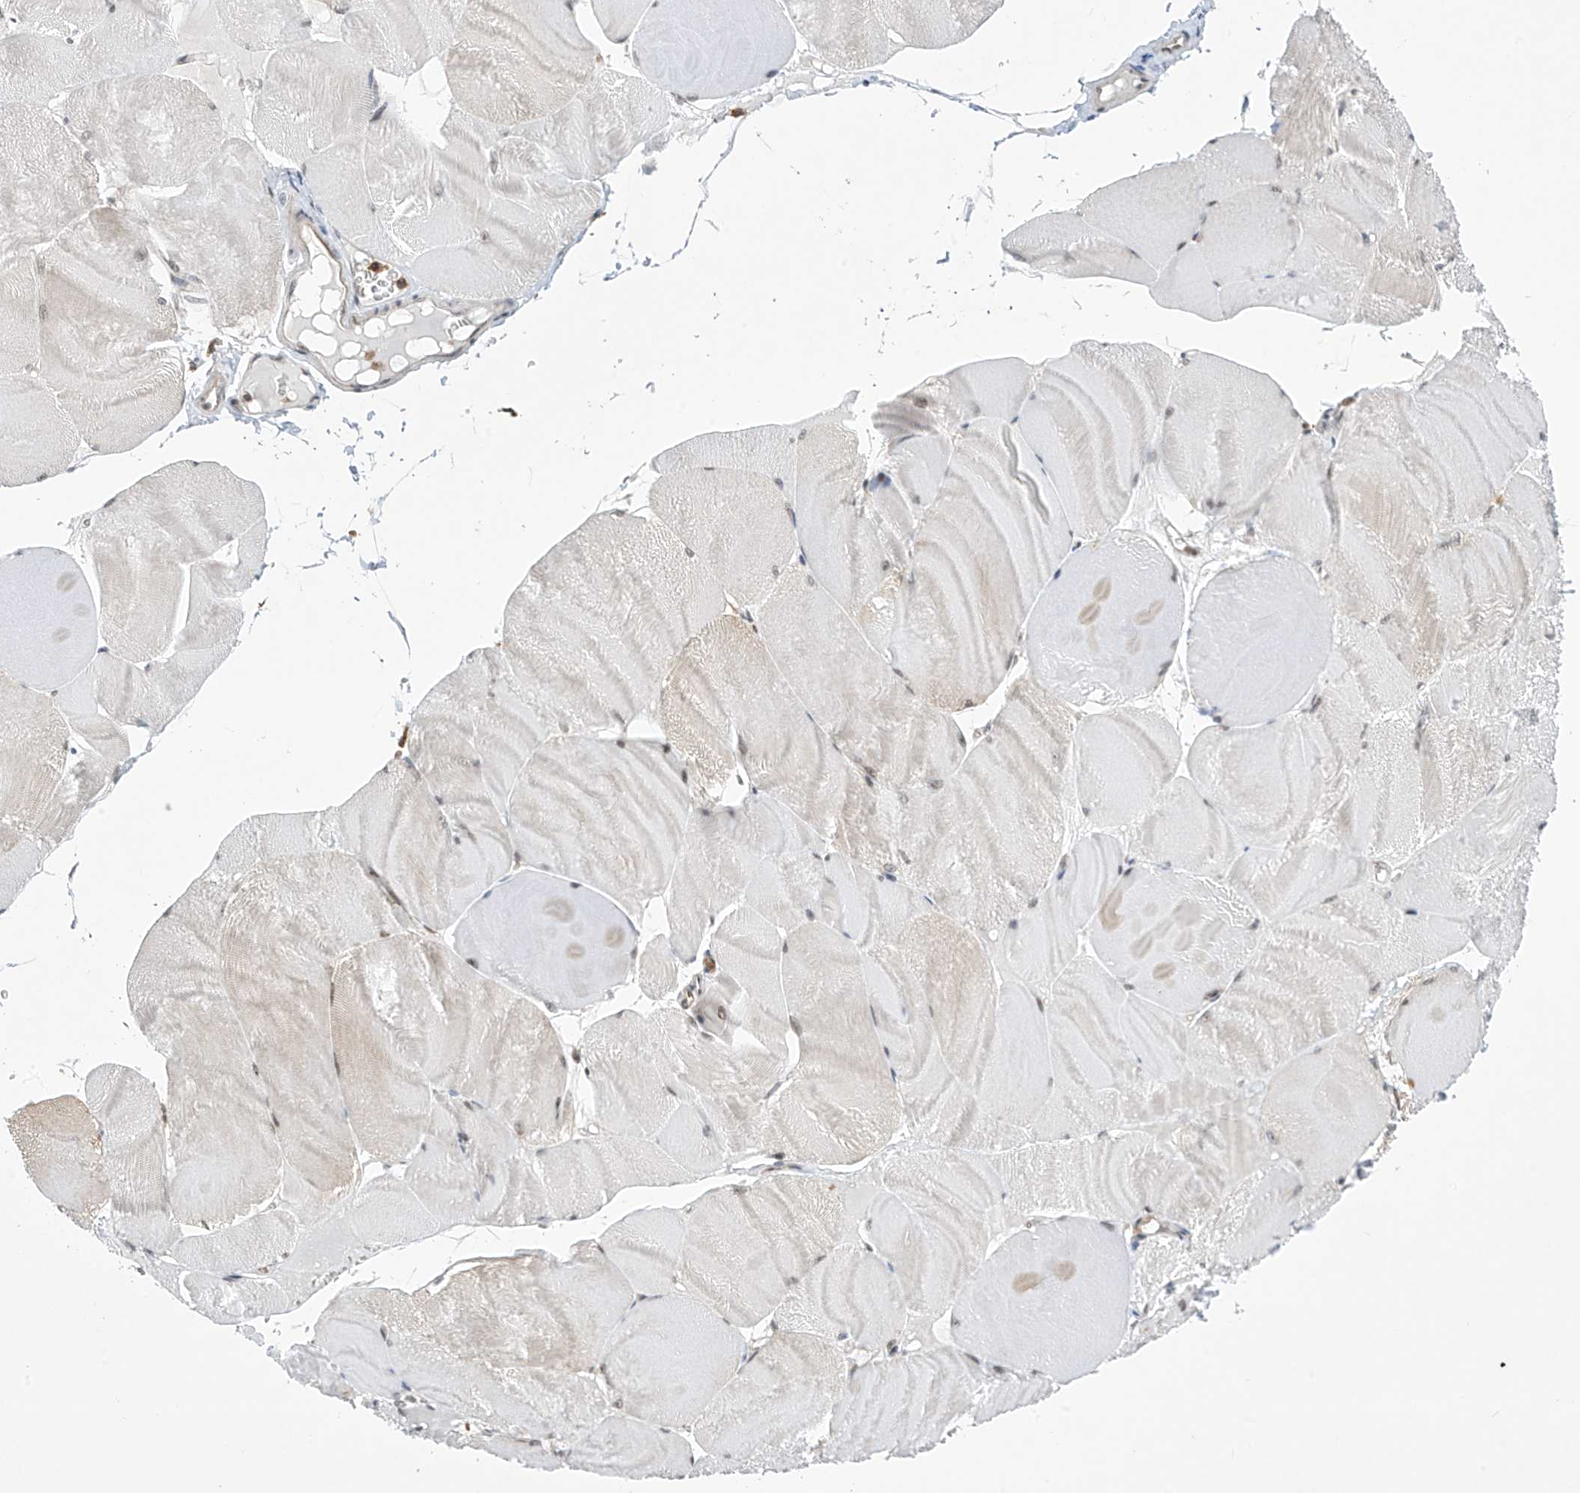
{"staining": {"intensity": "weak", "quantity": "<25%", "location": "cytoplasmic/membranous,nuclear"}, "tissue": "skeletal muscle", "cell_type": "Myocytes", "image_type": "normal", "snomed": [{"axis": "morphology", "description": "Normal tissue, NOS"}, {"axis": "morphology", "description": "Basal cell carcinoma"}, {"axis": "topography", "description": "Skeletal muscle"}], "caption": "A high-resolution image shows IHC staining of benign skeletal muscle, which exhibits no significant staining in myocytes.", "gene": "MSL3", "patient": {"sex": "female", "age": 64}}